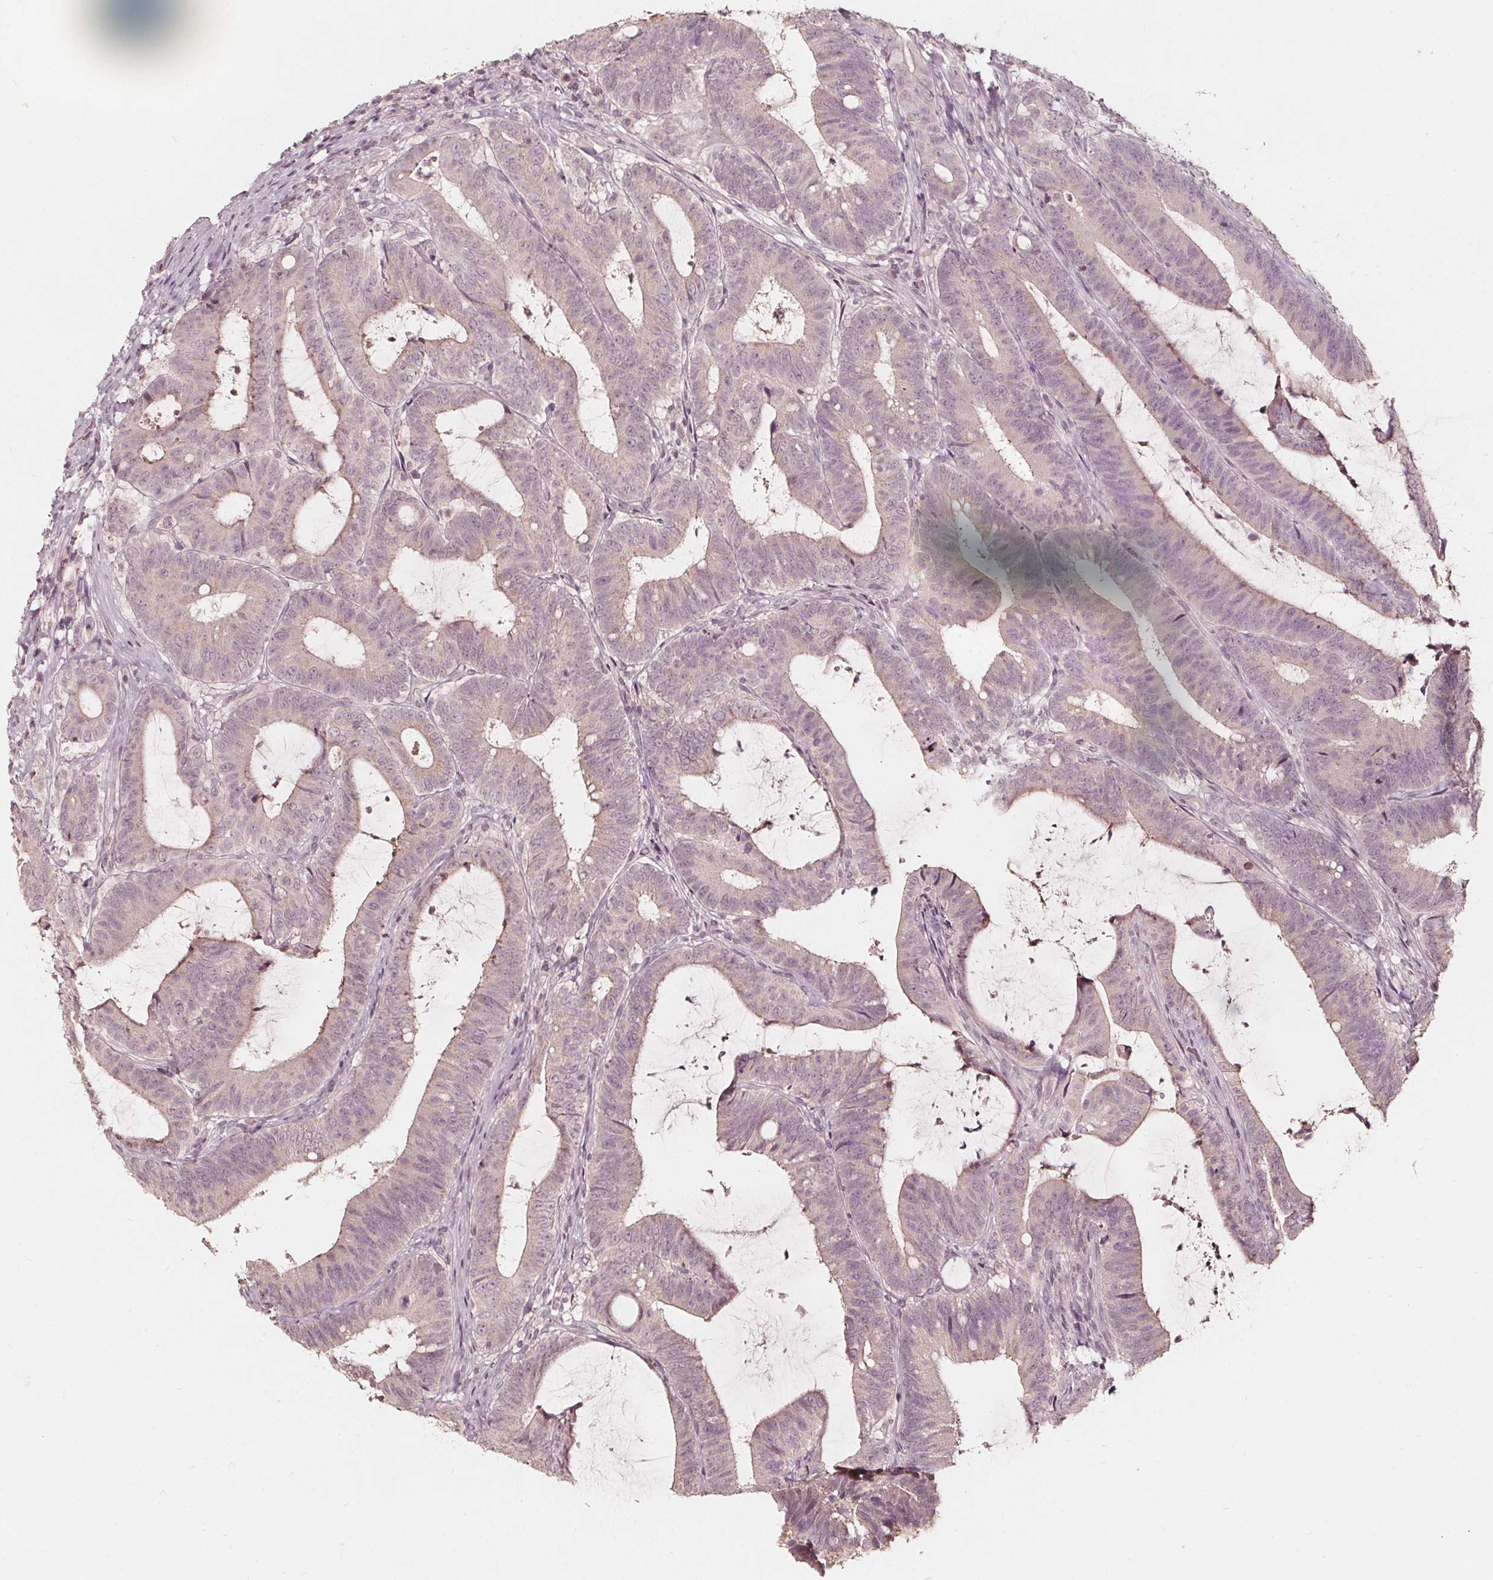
{"staining": {"intensity": "weak", "quantity": "<25%", "location": "cytoplasmic/membranous"}, "tissue": "colorectal cancer", "cell_type": "Tumor cells", "image_type": "cancer", "snomed": [{"axis": "morphology", "description": "Adenocarcinoma, NOS"}, {"axis": "topography", "description": "Colon"}], "caption": "Protein analysis of colorectal cancer (adenocarcinoma) shows no significant expression in tumor cells.", "gene": "NPC1L1", "patient": {"sex": "female", "age": 43}}